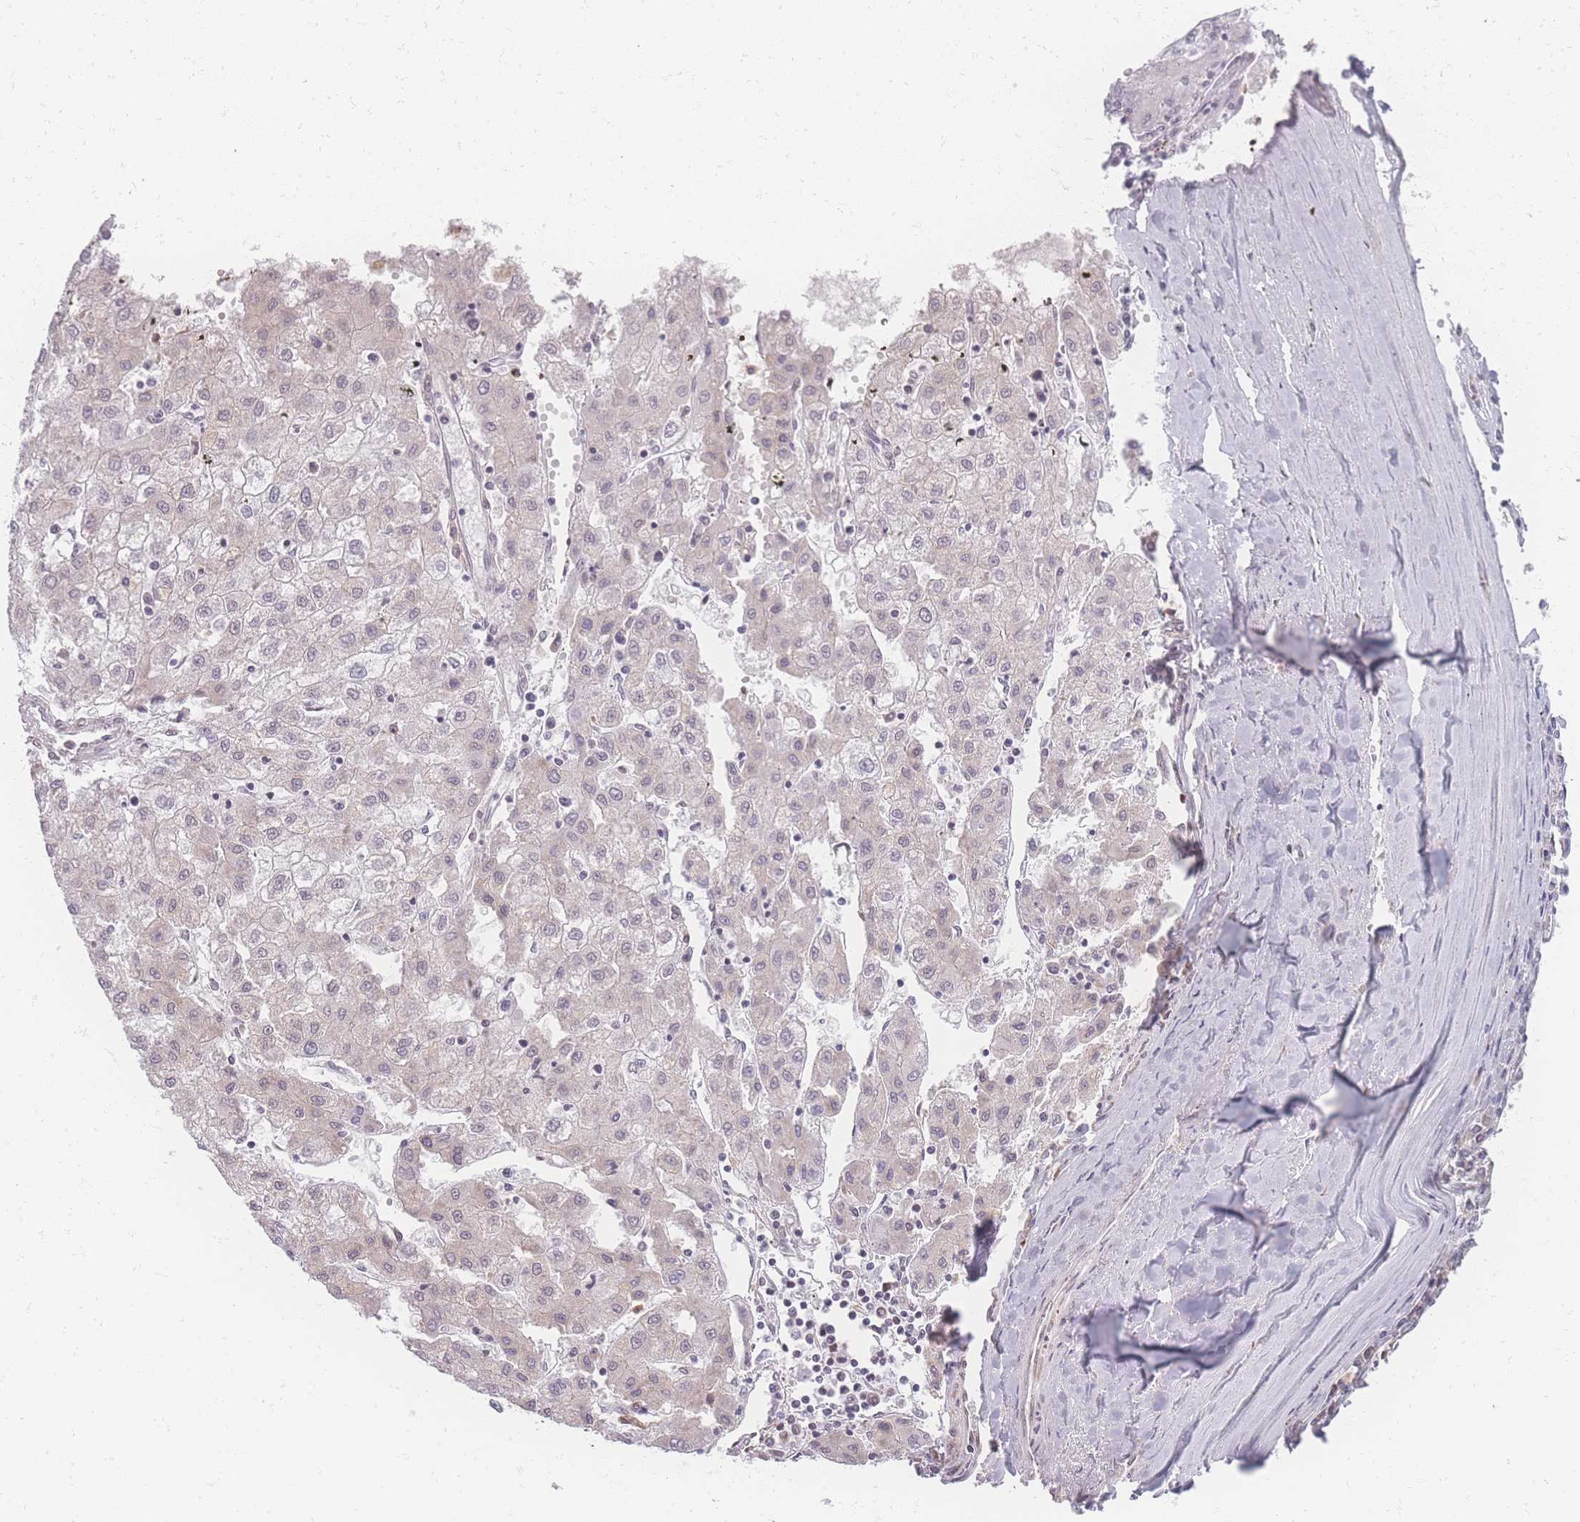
{"staining": {"intensity": "negative", "quantity": "none", "location": "none"}, "tissue": "liver cancer", "cell_type": "Tumor cells", "image_type": "cancer", "snomed": [{"axis": "morphology", "description": "Carcinoma, Hepatocellular, NOS"}, {"axis": "topography", "description": "Liver"}], "caption": "Human liver cancer (hepatocellular carcinoma) stained for a protein using IHC demonstrates no staining in tumor cells.", "gene": "ZC3H13", "patient": {"sex": "male", "age": 72}}